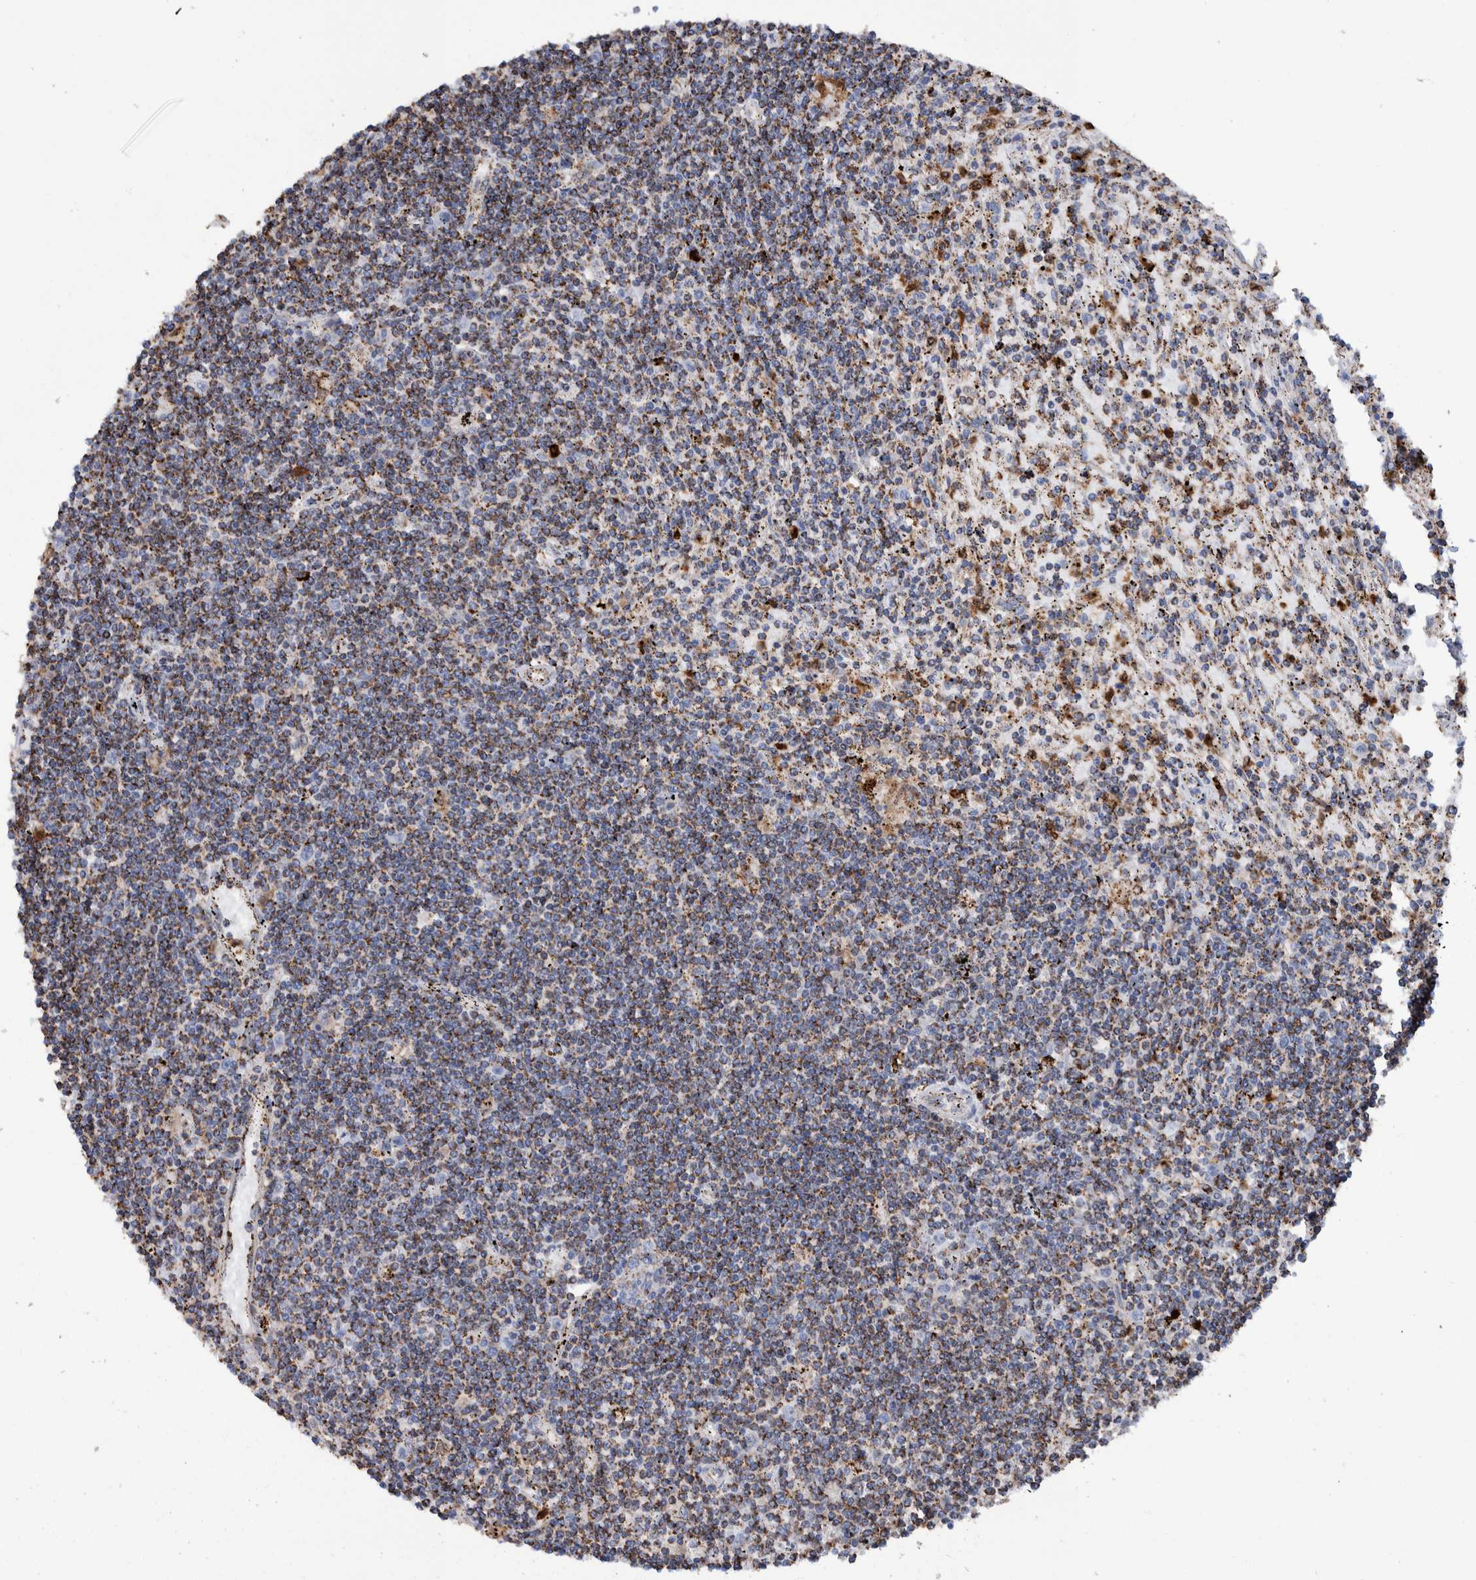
{"staining": {"intensity": "moderate", "quantity": "25%-75%", "location": "cytoplasmic/membranous"}, "tissue": "lymphoma", "cell_type": "Tumor cells", "image_type": "cancer", "snomed": [{"axis": "morphology", "description": "Malignant lymphoma, non-Hodgkin's type, Low grade"}, {"axis": "topography", "description": "Spleen"}], "caption": "The histopathology image reveals staining of low-grade malignant lymphoma, non-Hodgkin's type, revealing moderate cytoplasmic/membranous protein expression (brown color) within tumor cells. (DAB (3,3'-diaminobenzidine) IHC, brown staining for protein, blue staining for nuclei).", "gene": "DECR1", "patient": {"sex": "male", "age": 76}}